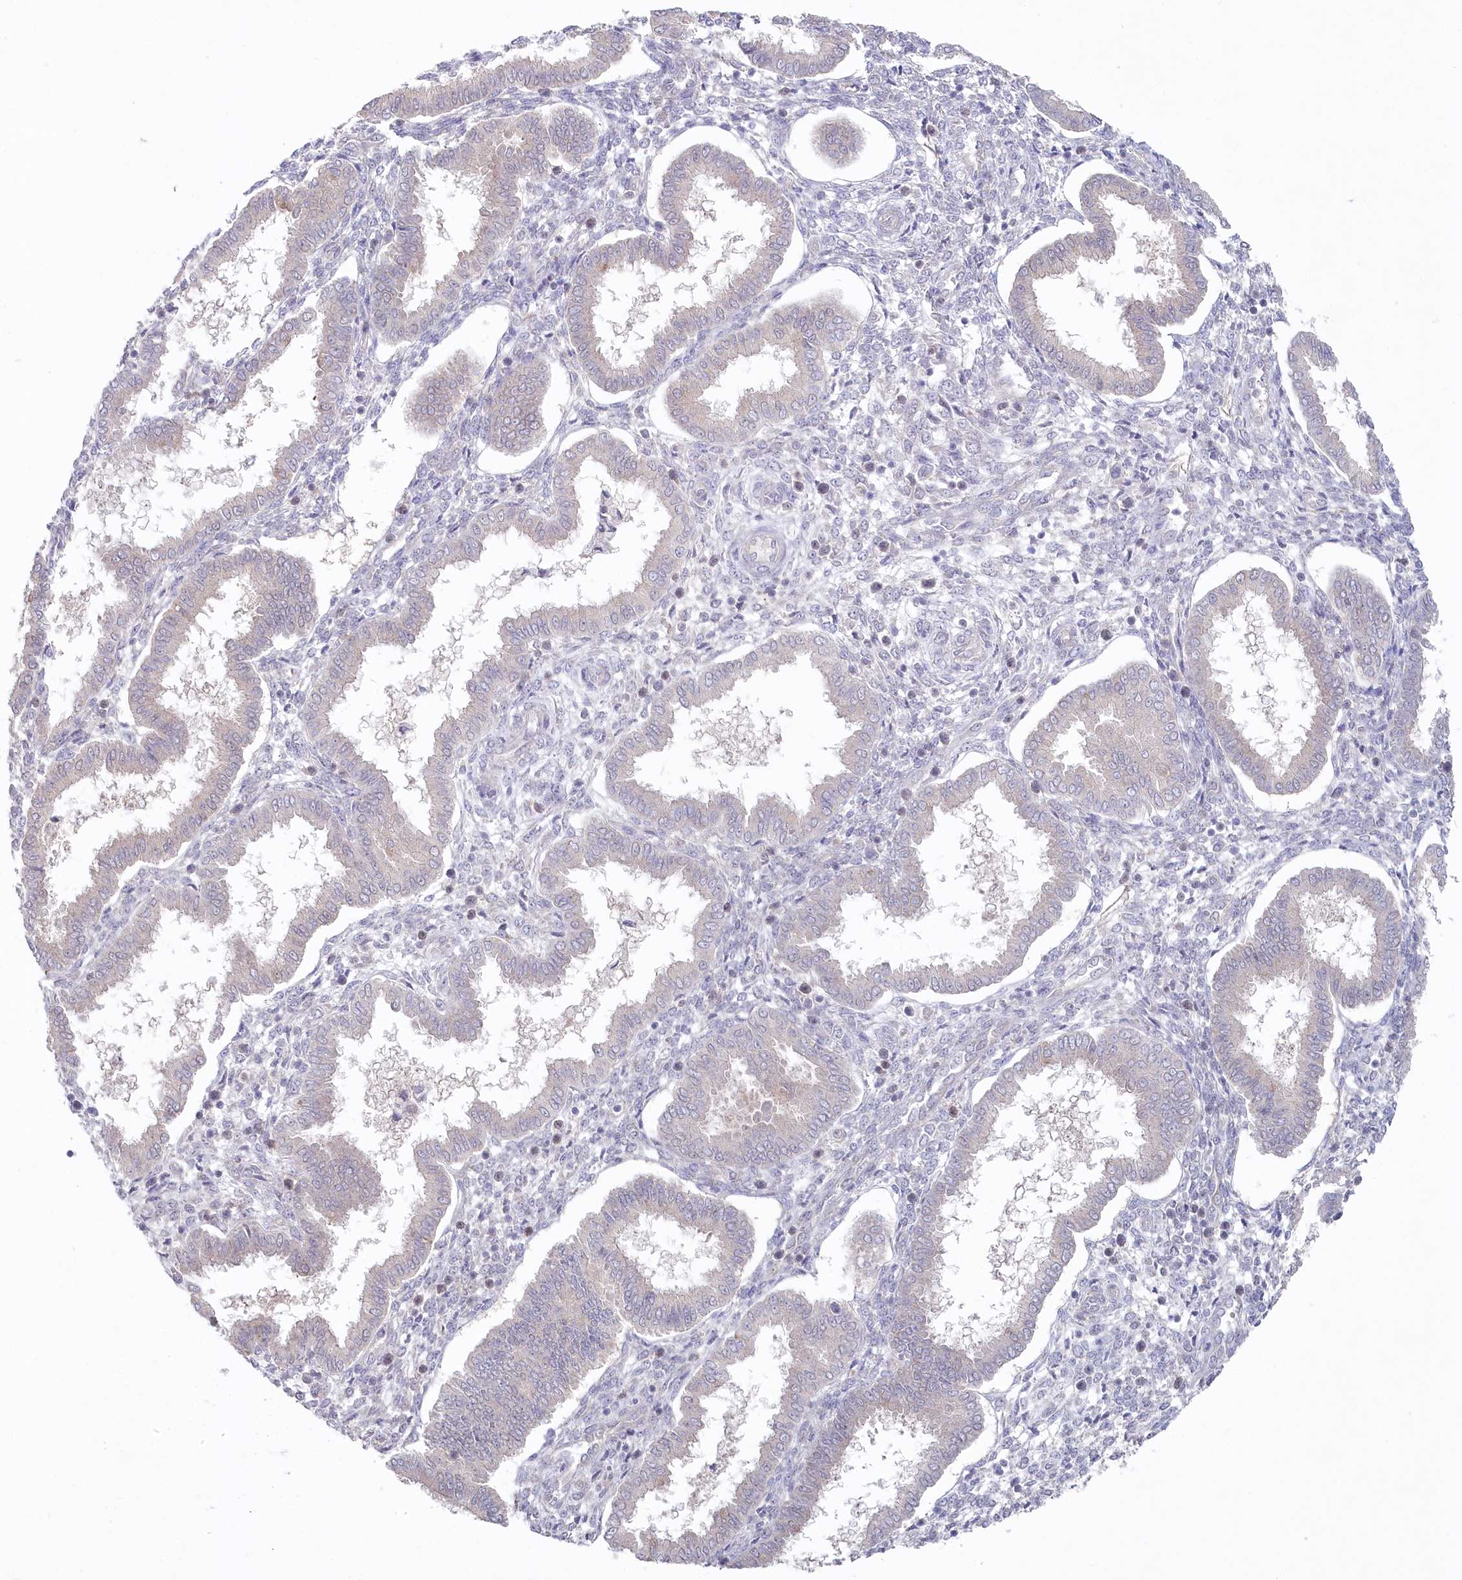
{"staining": {"intensity": "negative", "quantity": "none", "location": "none"}, "tissue": "endometrium", "cell_type": "Cells in endometrial stroma", "image_type": "normal", "snomed": [{"axis": "morphology", "description": "Normal tissue, NOS"}, {"axis": "topography", "description": "Endometrium"}], "caption": "Immunohistochemical staining of normal endometrium displays no significant staining in cells in endometrial stroma.", "gene": "AAMDC", "patient": {"sex": "female", "age": 24}}